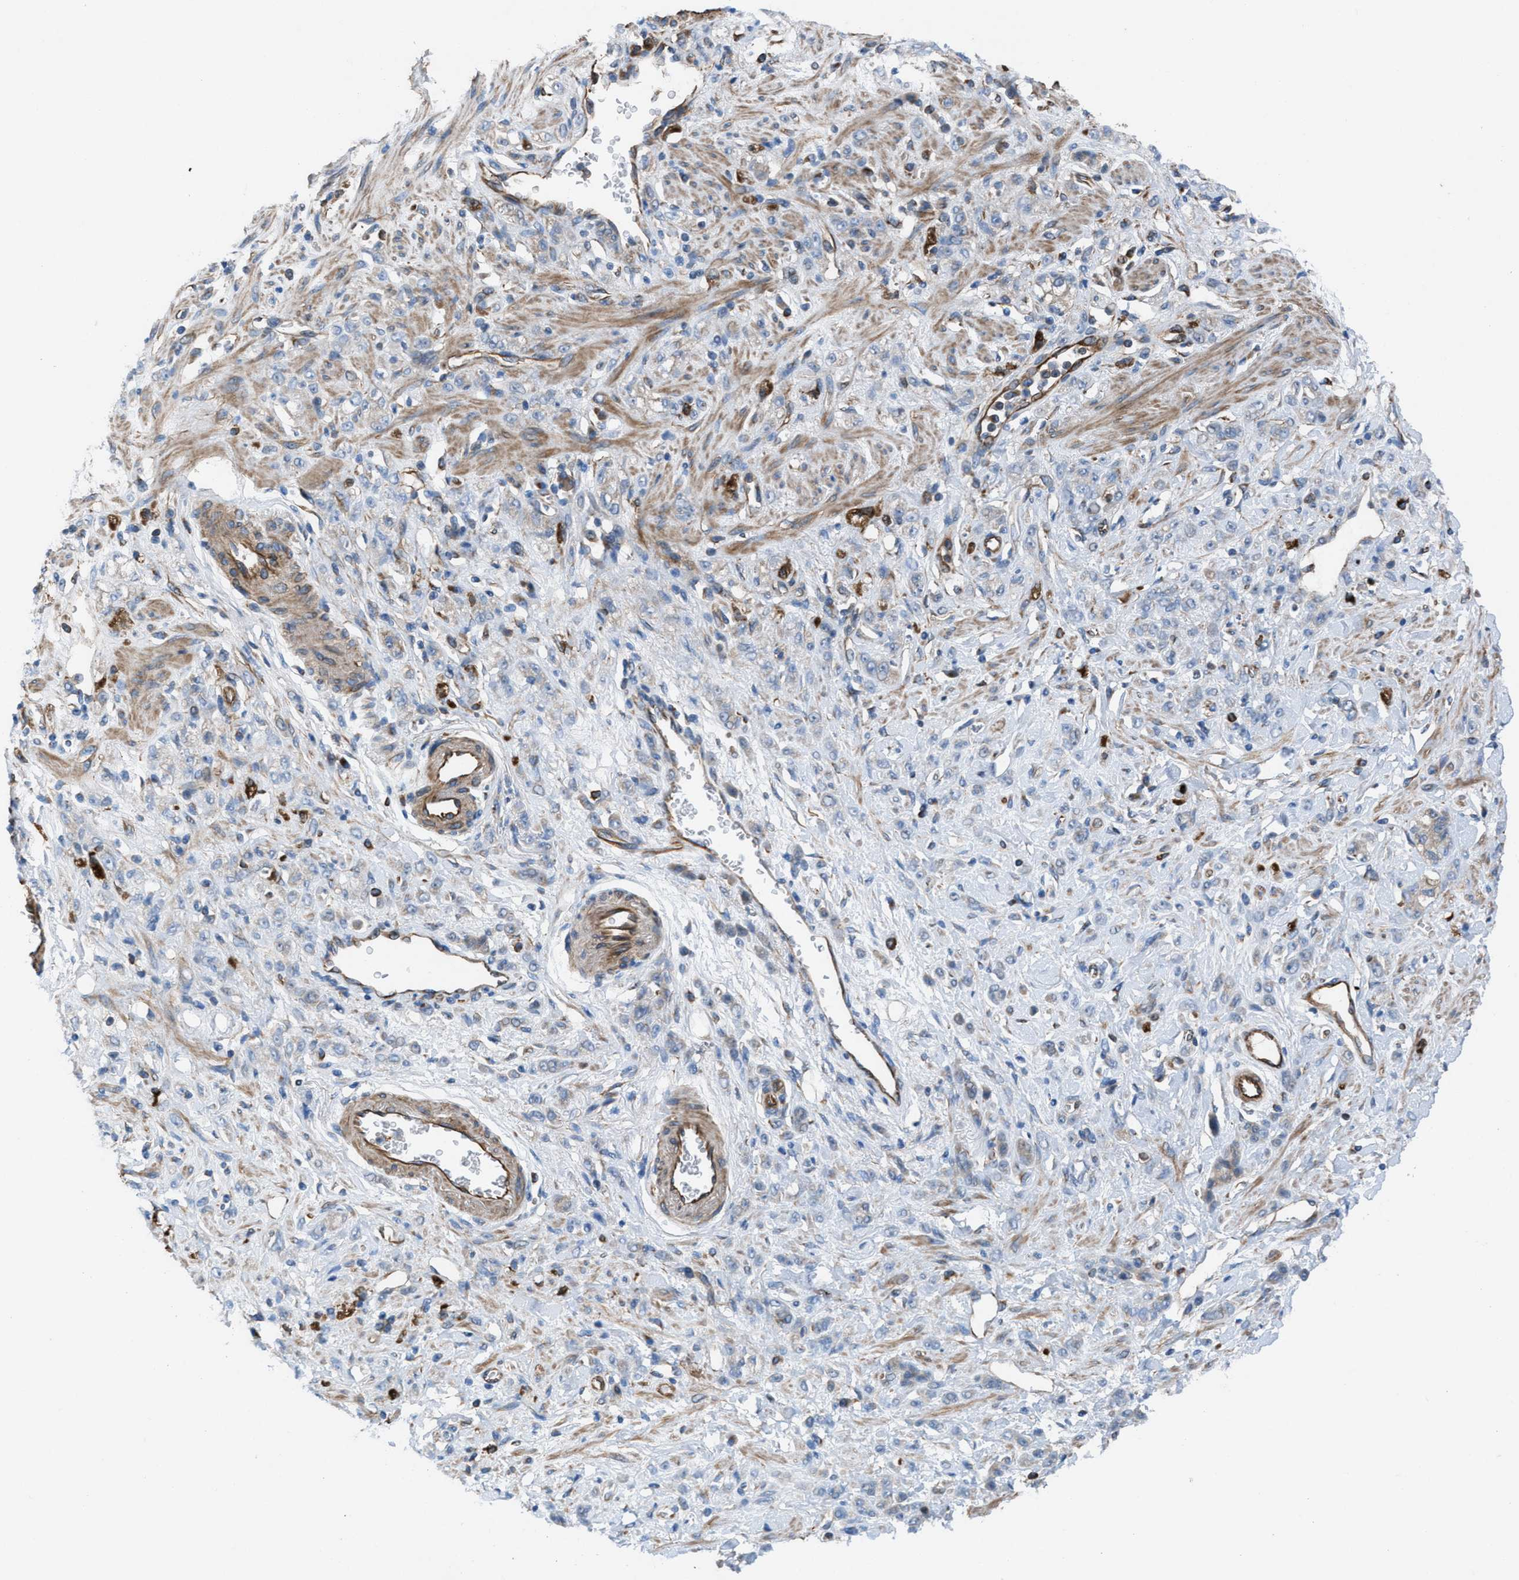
{"staining": {"intensity": "weak", "quantity": "<25%", "location": "cytoplasmic/membranous"}, "tissue": "stomach cancer", "cell_type": "Tumor cells", "image_type": "cancer", "snomed": [{"axis": "morphology", "description": "Normal tissue, NOS"}, {"axis": "morphology", "description": "Adenocarcinoma, NOS"}, {"axis": "topography", "description": "Stomach"}], "caption": "Immunohistochemistry (IHC) micrograph of human stomach cancer stained for a protein (brown), which shows no expression in tumor cells. Brightfield microscopy of immunohistochemistry (IHC) stained with DAB (3,3'-diaminobenzidine) (brown) and hematoxylin (blue), captured at high magnification.", "gene": "SLC6A9", "patient": {"sex": "male", "age": 82}}